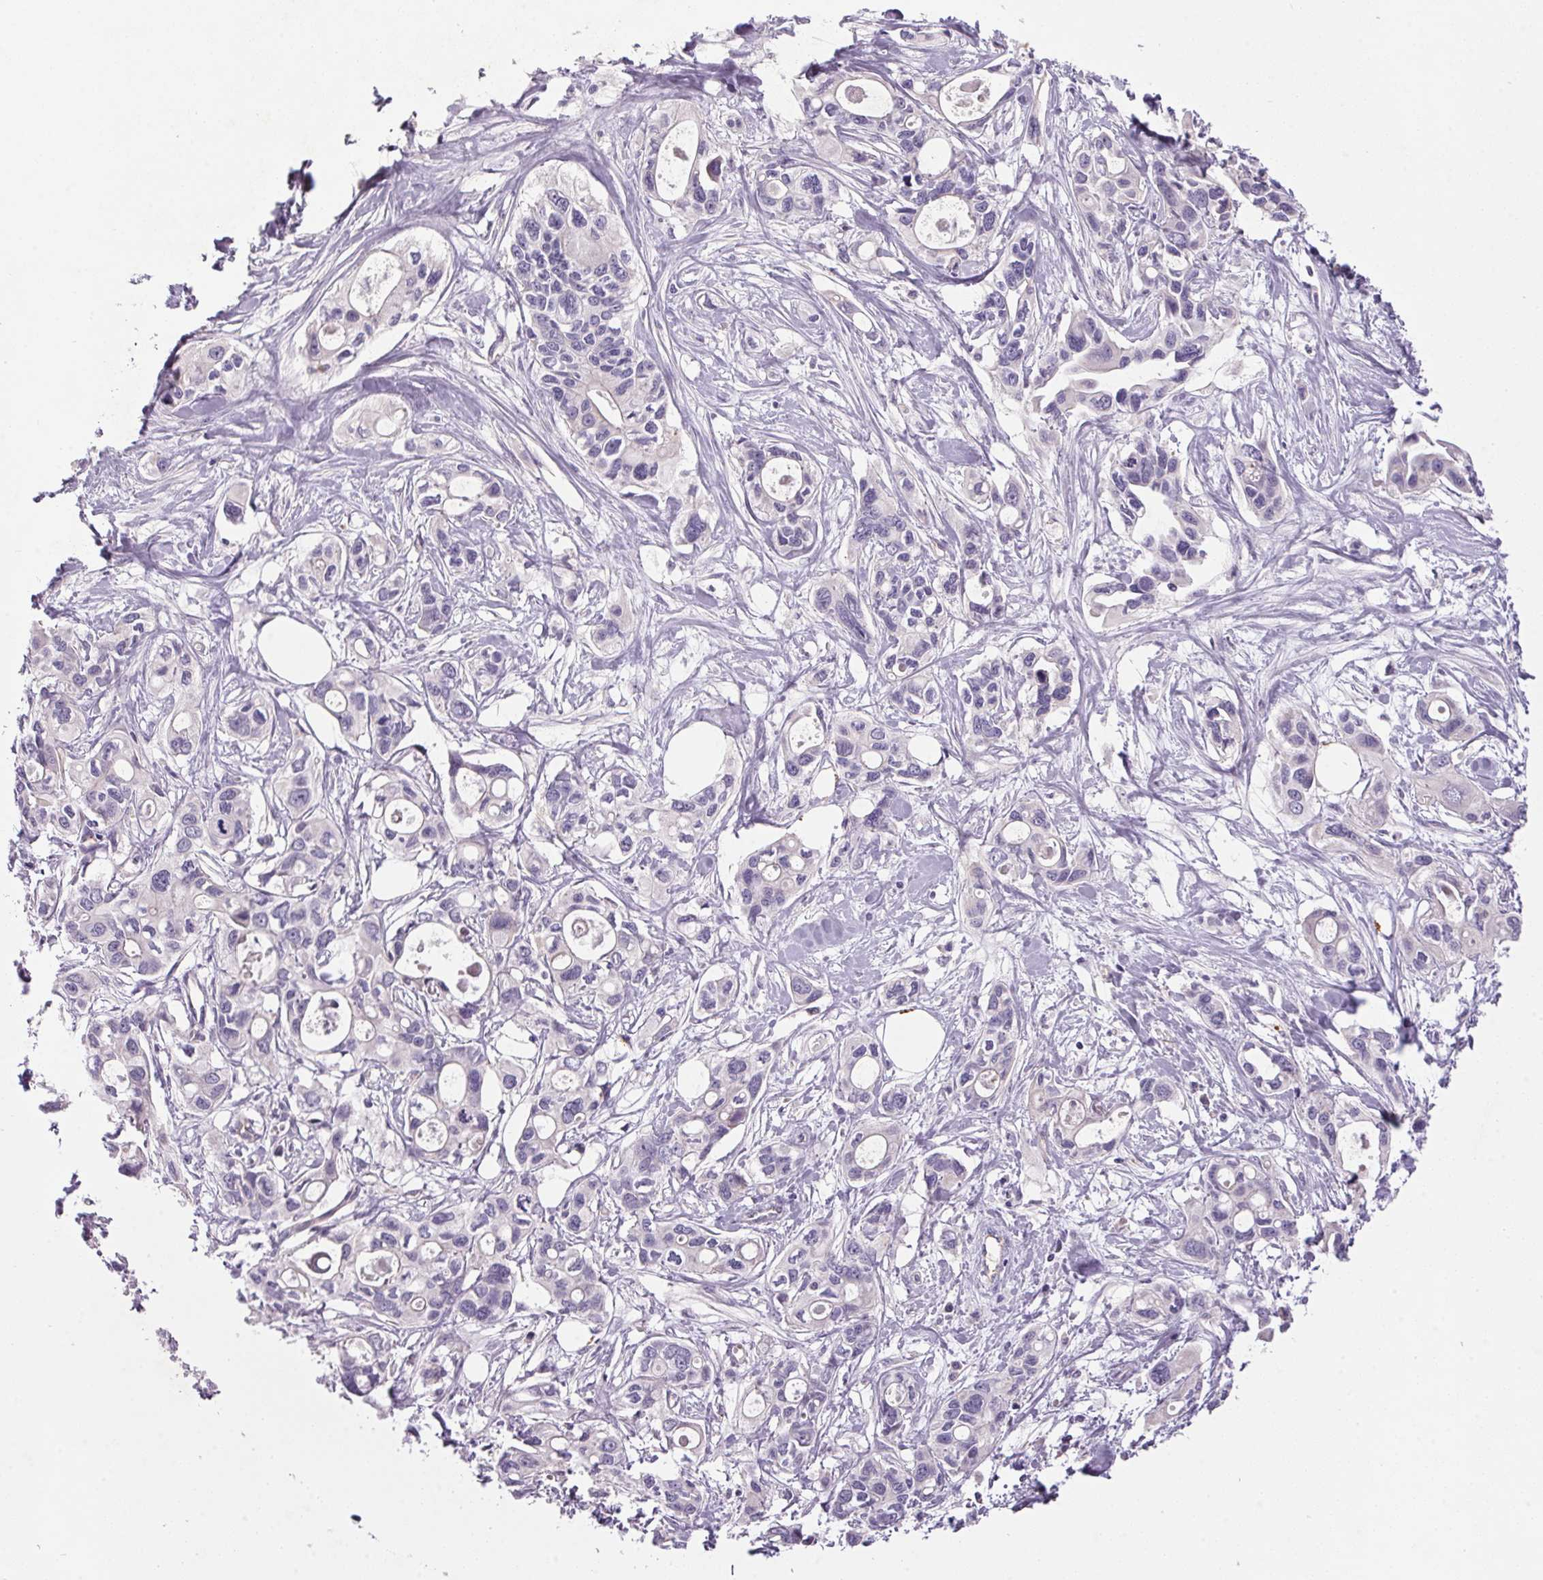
{"staining": {"intensity": "negative", "quantity": "none", "location": "none"}, "tissue": "pancreatic cancer", "cell_type": "Tumor cells", "image_type": "cancer", "snomed": [{"axis": "morphology", "description": "Adenocarcinoma, NOS"}, {"axis": "topography", "description": "Pancreas"}], "caption": "Tumor cells show no significant staining in pancreatic cancer. The staining was performed using DAB to visualize the protein expression in brown, while the nuclei were stained in blue with hematoxylin (Magnification: 20x).", "gene": "APOC4", "patient": {"sex": "male", "age": 60}}